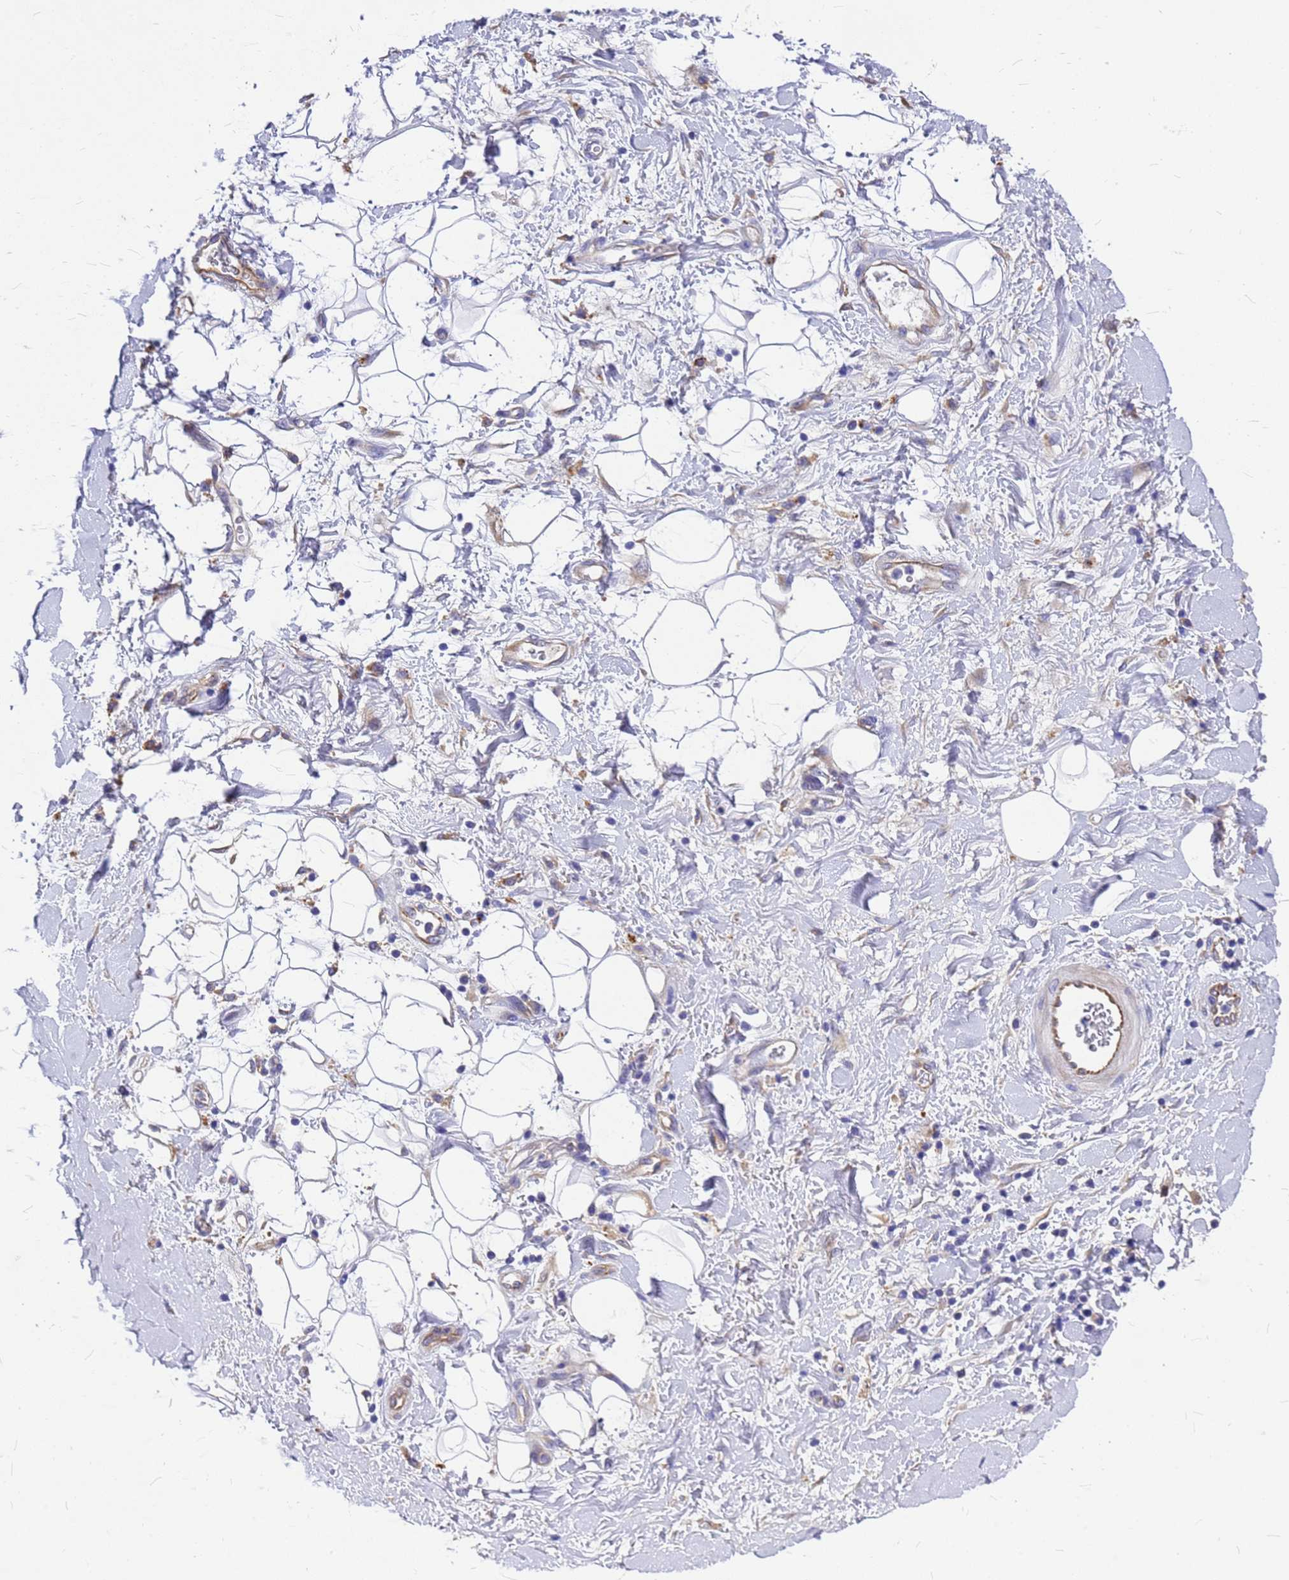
{"staining": {"intensity": "negative", "quantity": "none", "location": "none"}, "tissue": "adipose tissue", "cell_type": "Adipocytes", "image_type": "normal", "snomed": [{"axis": "morphology", "description": "Normal tissue, NOS"}, {"axis": "morphology", "description": "Adenocarcinoma, NOS"}, {"axis": "topography", "description": "Pancreas"}, {"axis": "topography", "description": "Peripheral nerve tissue"}], "caption": "This is a photomicrograph of immunohistochemistry (IHC) staining of benign adipose tissue, which shows no staining in adipocytes.", "gene": "FBXW5", "patient": {"sex": "male", "age": 59}}